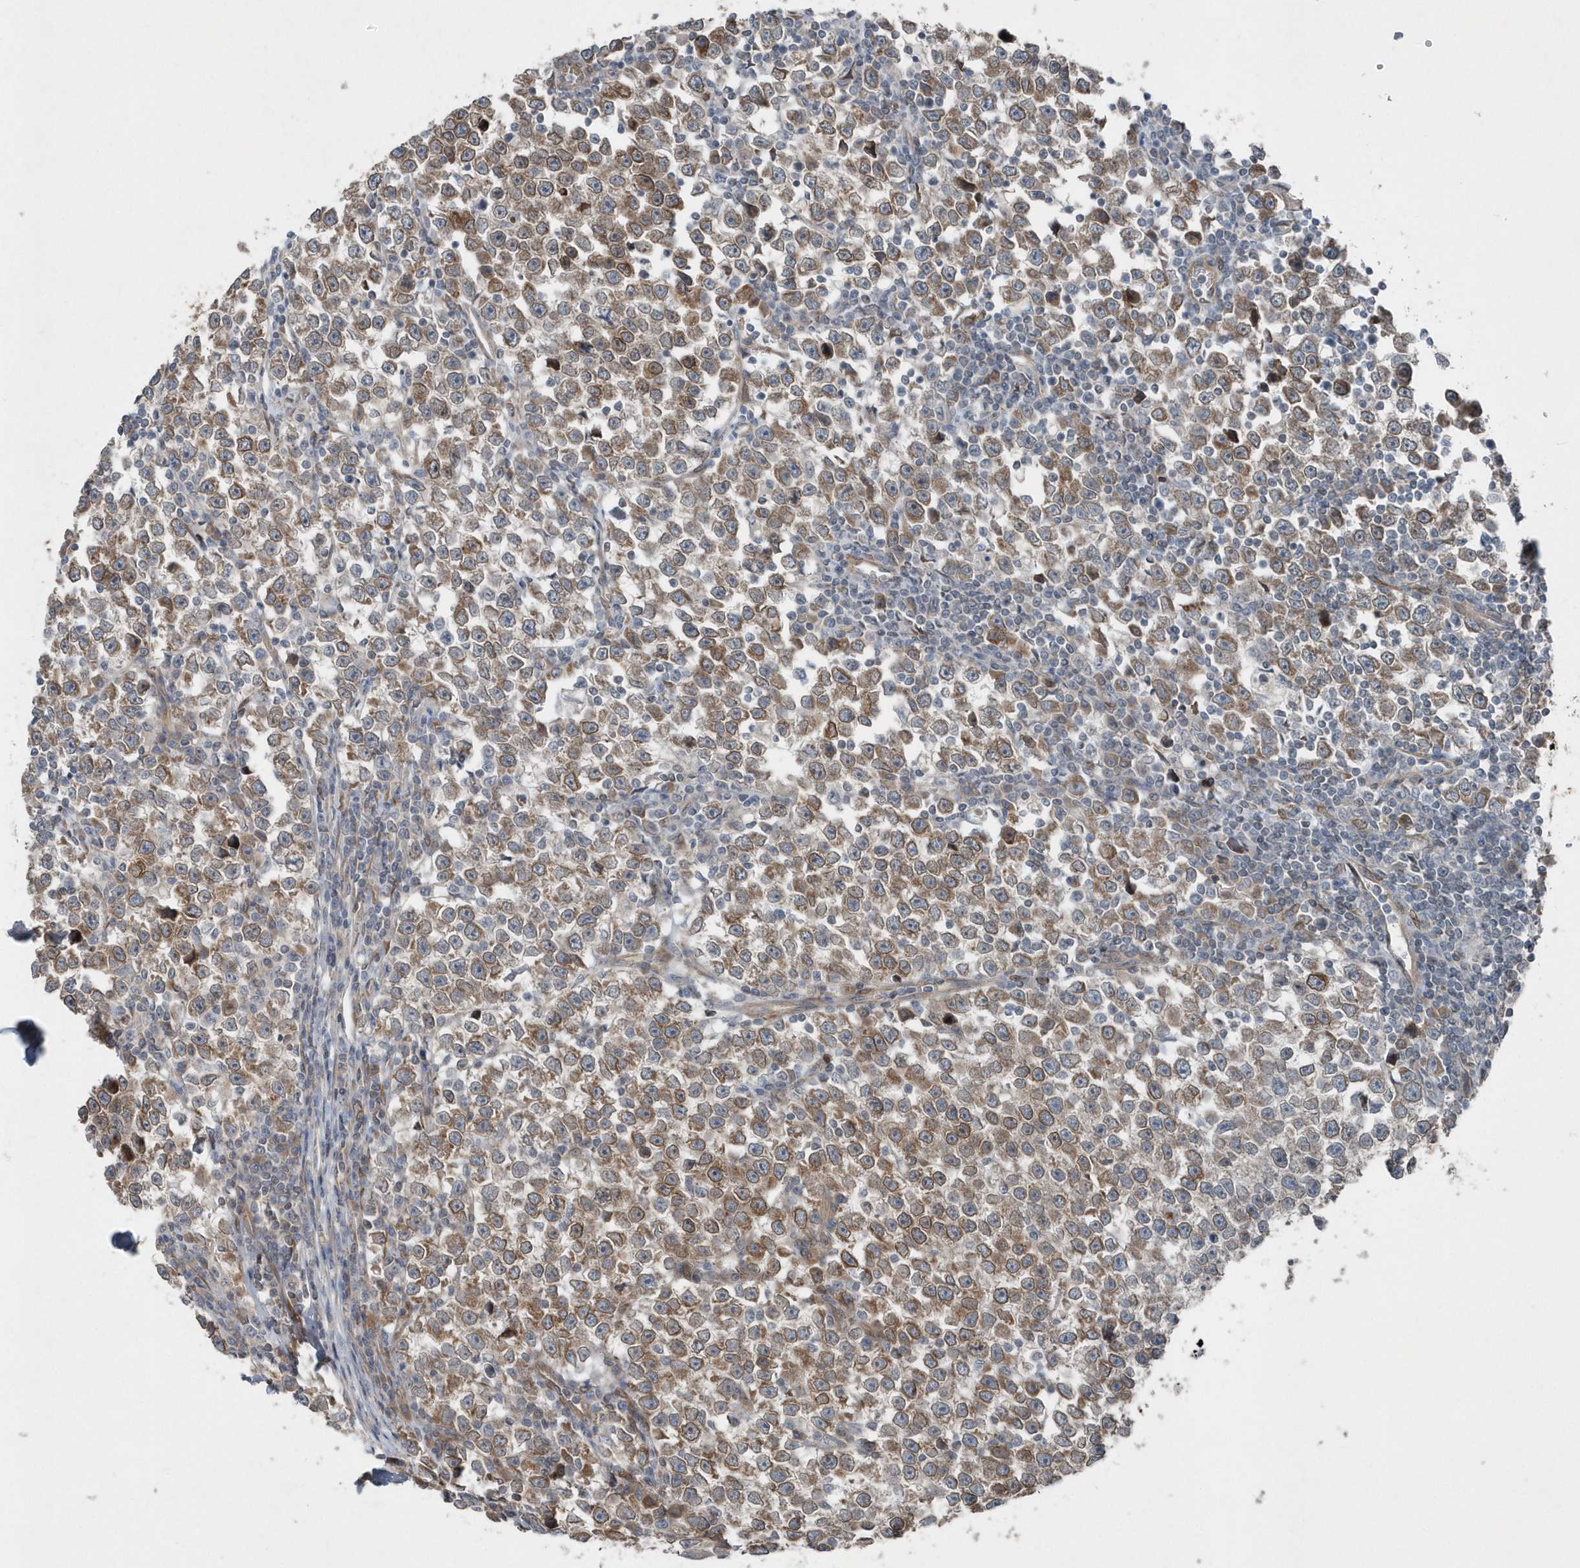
{"staining": {"intensity": "moderate", "quantity": ">75%", "location": "cytoplasmic/membranous"}, "tissue": "testis cancer", "cell_type": "Tumor cells", "image_type": "cancer", "snomed": [{"axis": "morphology", "description": "Normal tissue, NOS"}, {"axis": "morphology", "description": "Seminoma, NOS"}, {"axis": "topography", "description": "Testis"}], "caption": "The micrograph reveals staining of testis seminoma, revealing moderate cytoplasmic/membranous protein staining (brown color) within tumor cells. The staining is performed using DAB (3,3'-diaminobenzidine) brown chromogen to label protein expression. The nuclei are counter-stained blue using hematoxylin.", "gene": "MCC", "patient": {"sex": "male", "age": 43}}